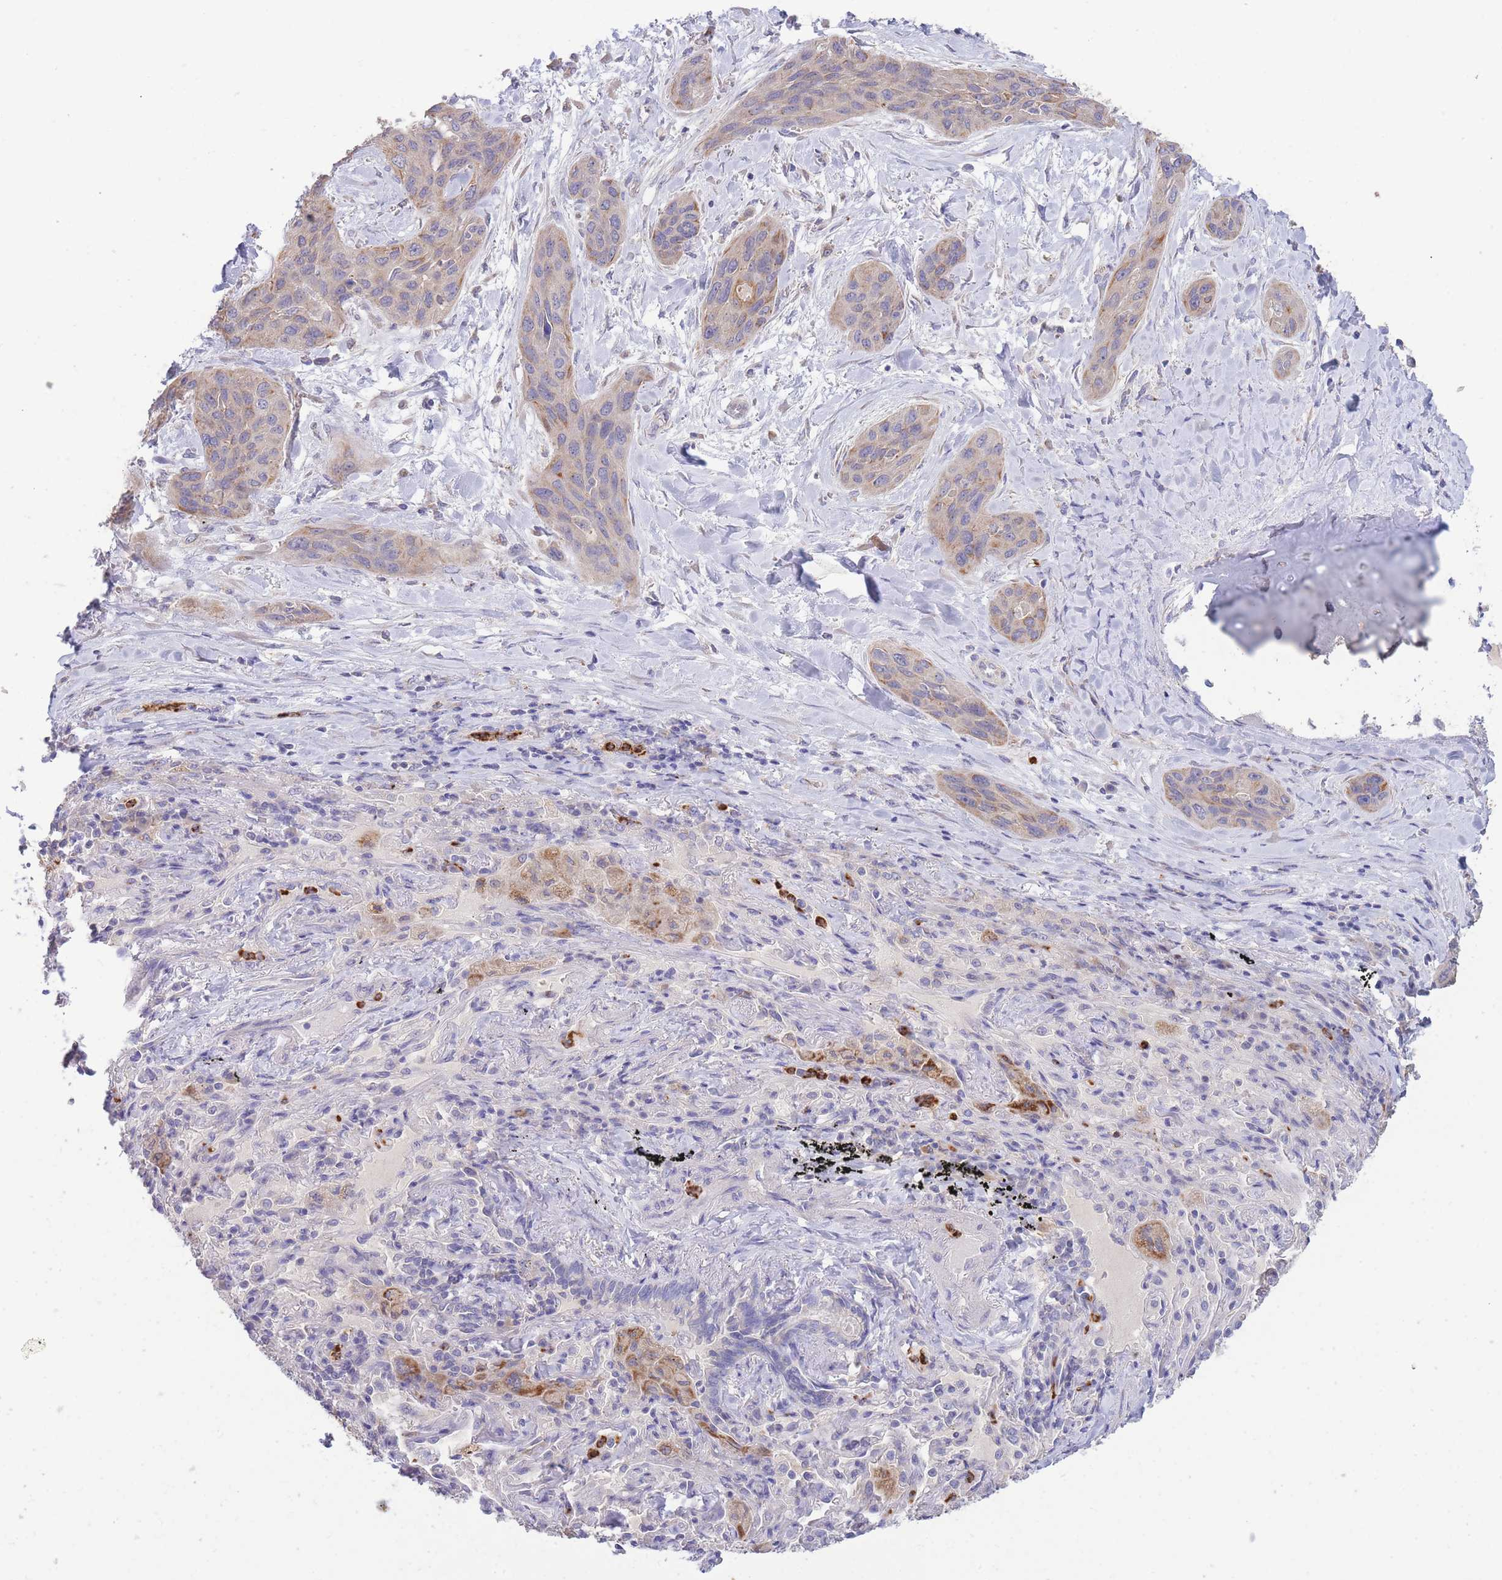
{"staining": {"intensity": "weak", "quantity": "25%-75%", "location": "cytoplasmic/membranous"}, "tissue": "lung cancer", "cell_type": "Tumor cells", "image_type": "cancer", "snomed": [{"axis": "morphology", "description": "Squamous cell carcinoma, NOS"}, {"axis": "topography", "description": "Lung"}], "caption": "Immunohistochemical staining of human lung cancer (squamous cell carcinoma) shows weak cytoplasmic/membranous protein staining in approximately 25%-75% of tumor cells.", "gene": "CENPM", "patient": {"sex": "female", "age": 70}}